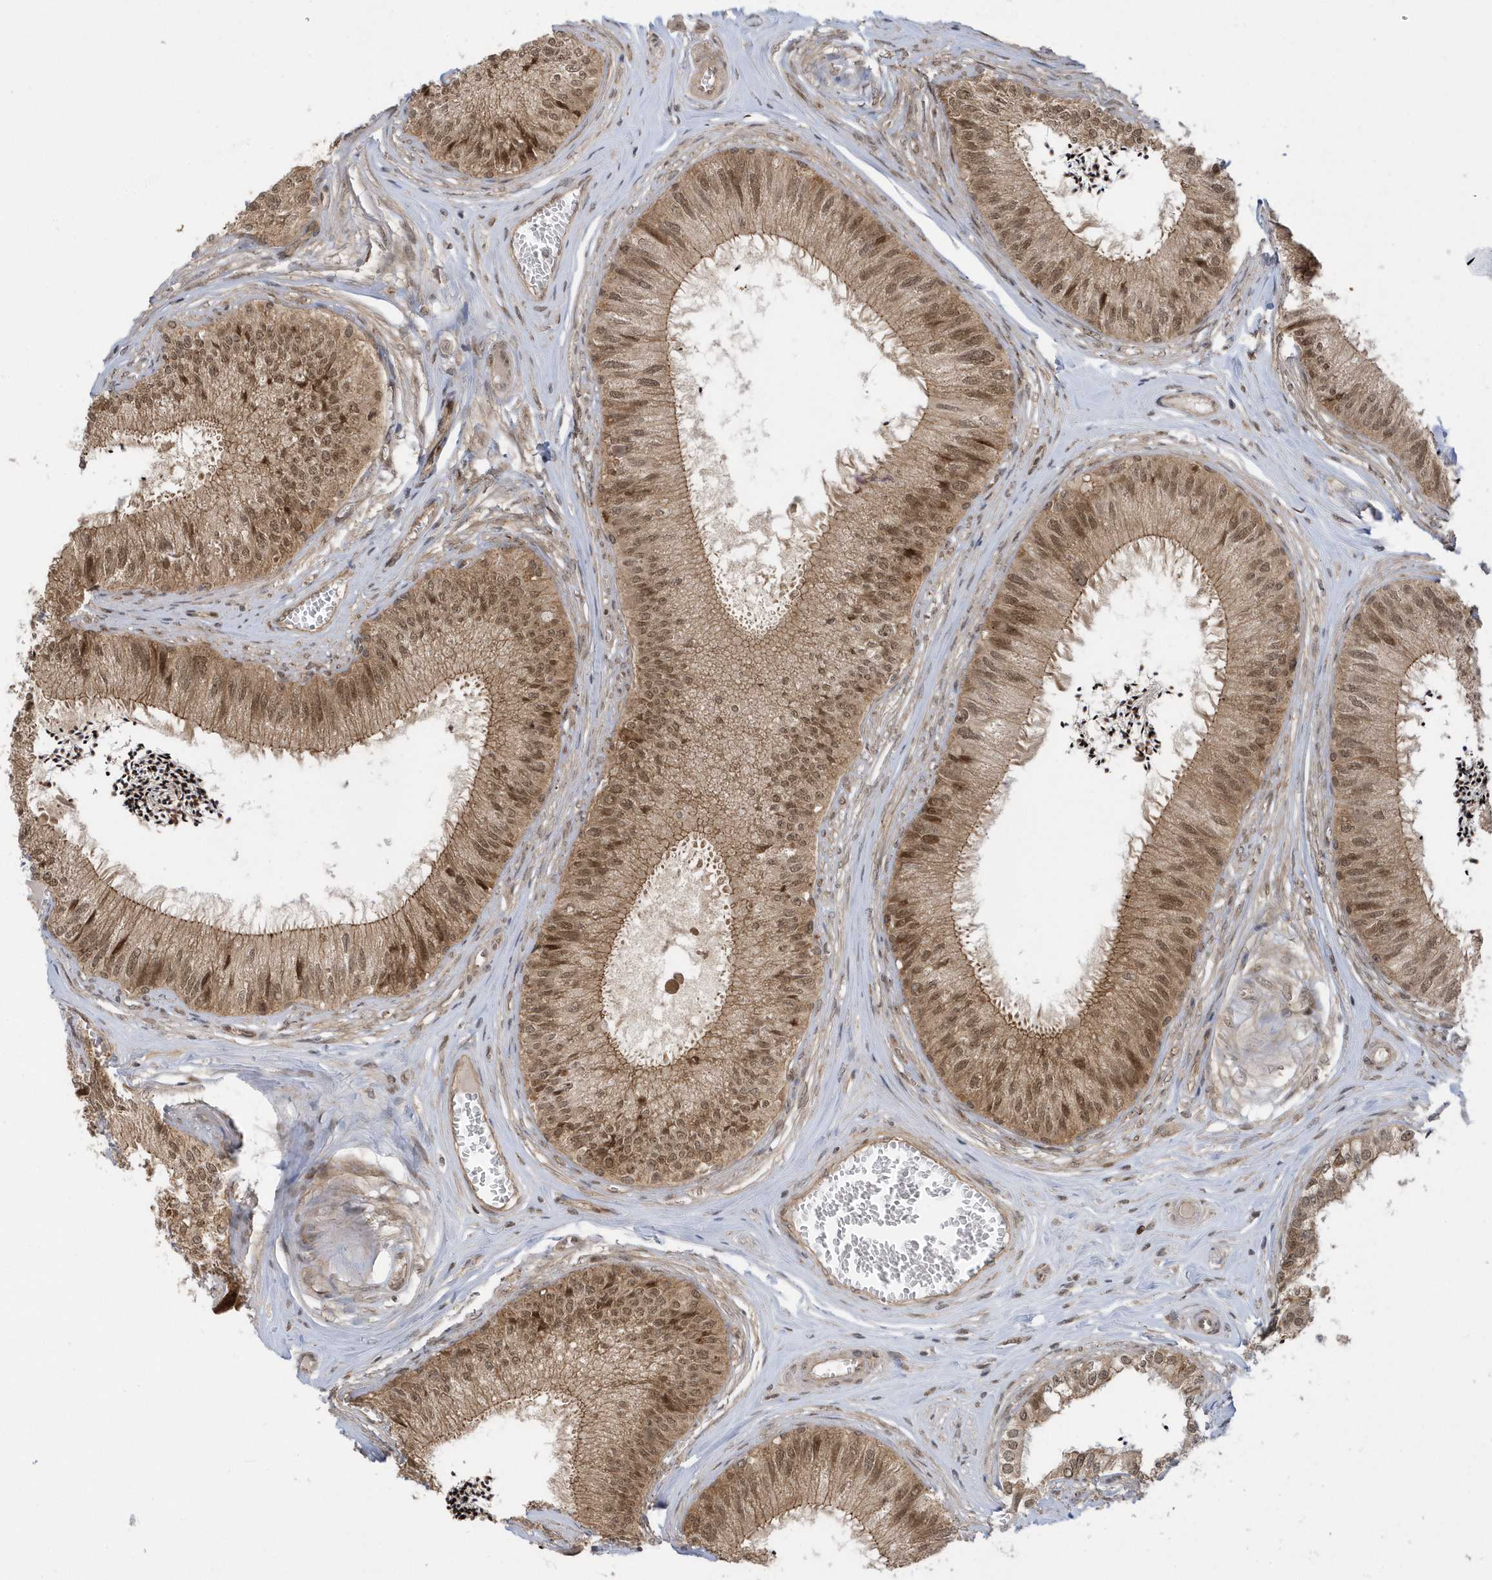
{"staining": {"intensity": "strong", "quantity": ">75%", "location": "cytoplasmic/membranous,nuclear"}, "tissue": "epididymis", "cell_type": "Glandular cells", "image_type": "normal", "snomed": [{"axis": "morphology", "description": "Normal tissue, NOS"}, {"axis": "topography", "description": "Epididymis"}], "caption": "Immunohistochemical staining of normal epididymis shows strong cytoplasmic/membranous,nuclear protein expression in approximately >75% of glandular cells. (DAB (3,3'-diaminobenzidine) = brown stain, brightfield microscopy at high magnification).", "gene": "USP53", "patient": {"sex": "male", "age": 79}}